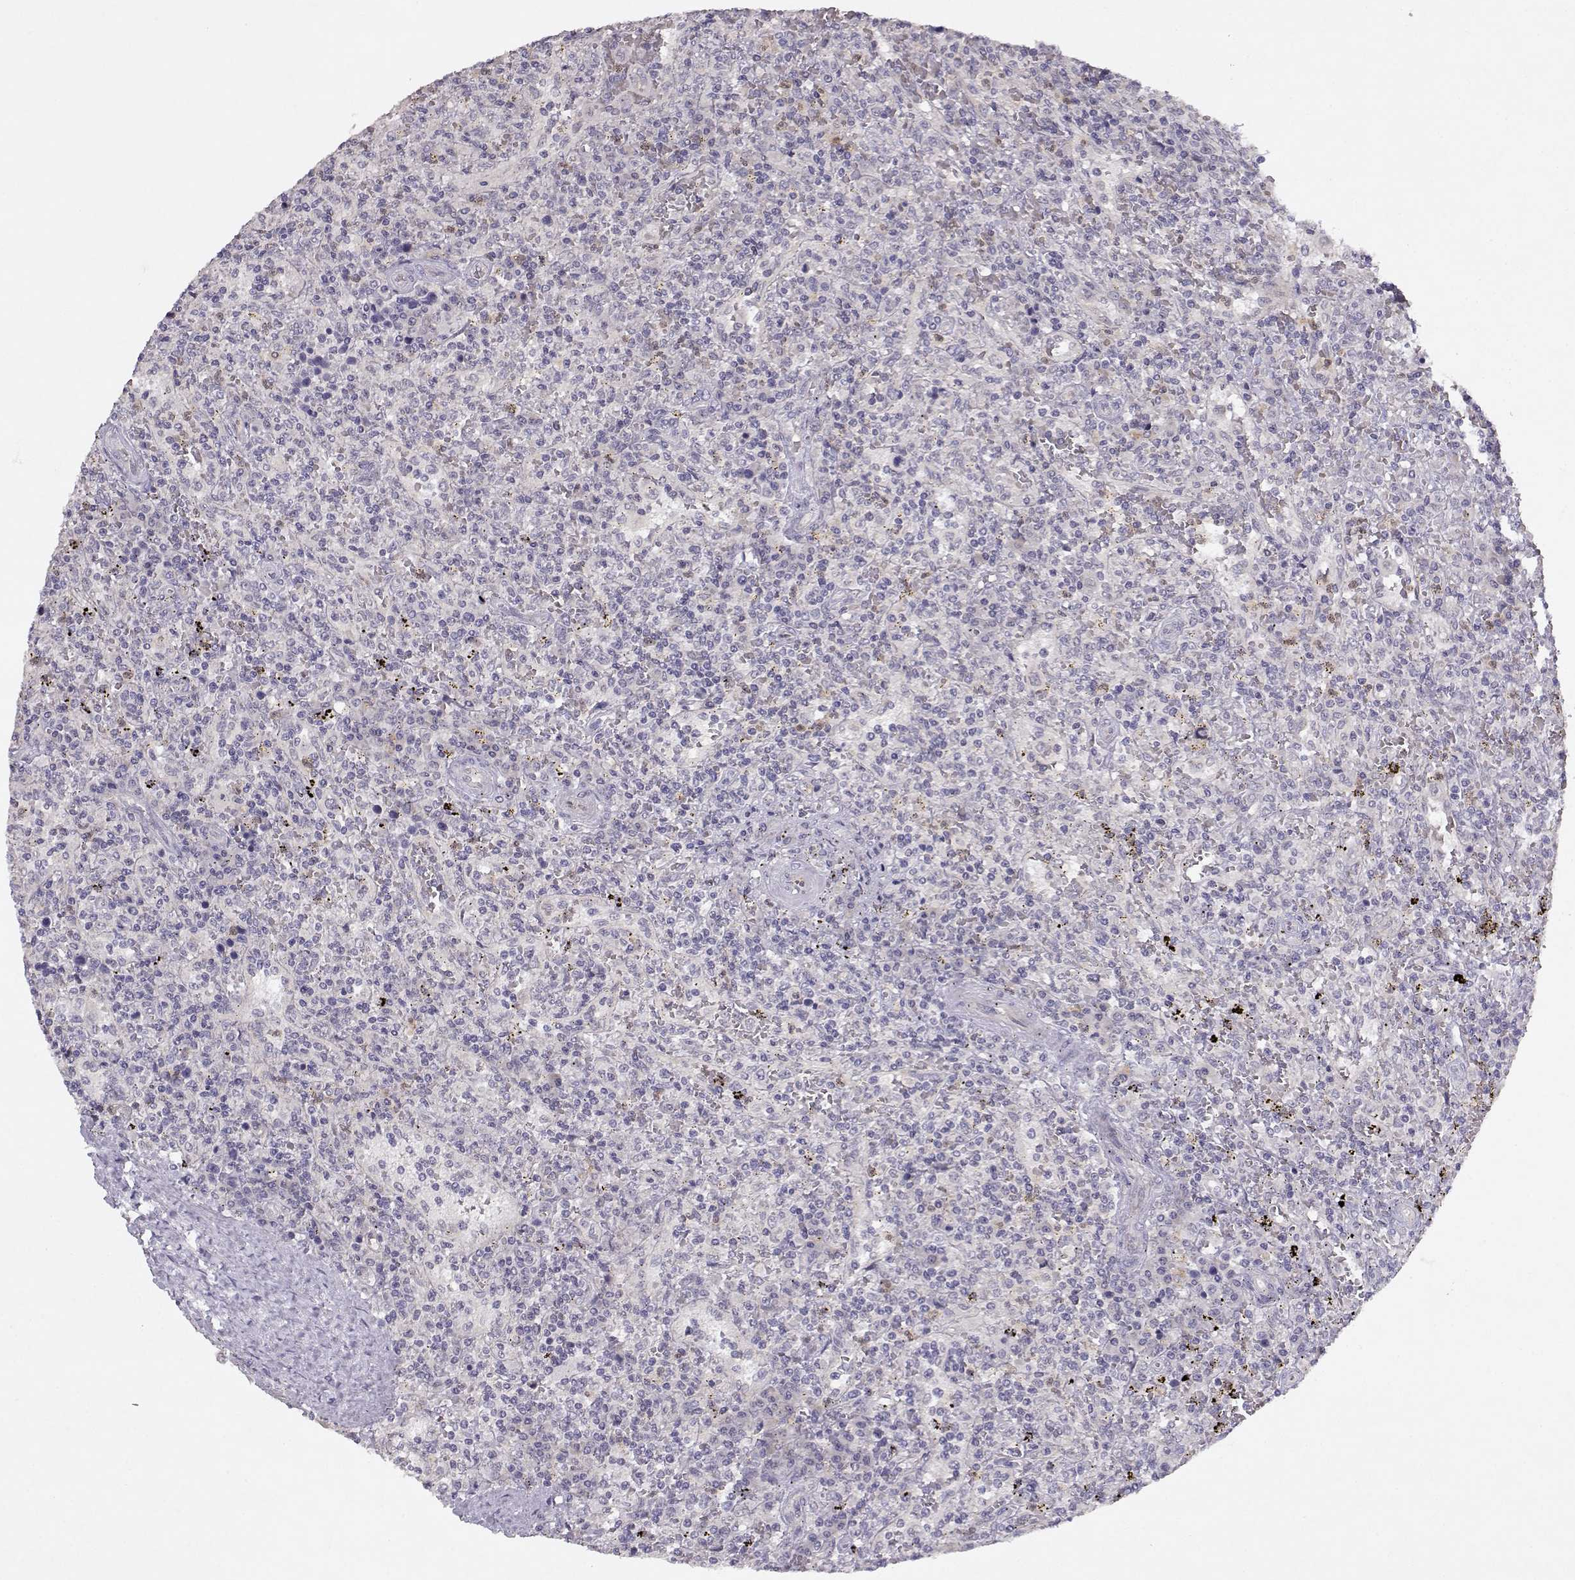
{"staining": {"intensity": "negative", "quantity": "none", "location": "none"}, "tissue": "lymphoma", "cell_type": "Tumor cells", "image_type": "cancer", "snomed": [{"axis": "morphology", "description": "Malignant lymphoma, non-Hodgkin's type, Low grade"}, {"axis": "topography", "description": "Spleen"}], "caption": "Low-grade malignant lymphoma, non-Hodgkin's type was stained to show a protein in brown. There is no significant expression in tumor cells.", "gene": "BMX", "patient": {"sex": "male", "age": 62}}